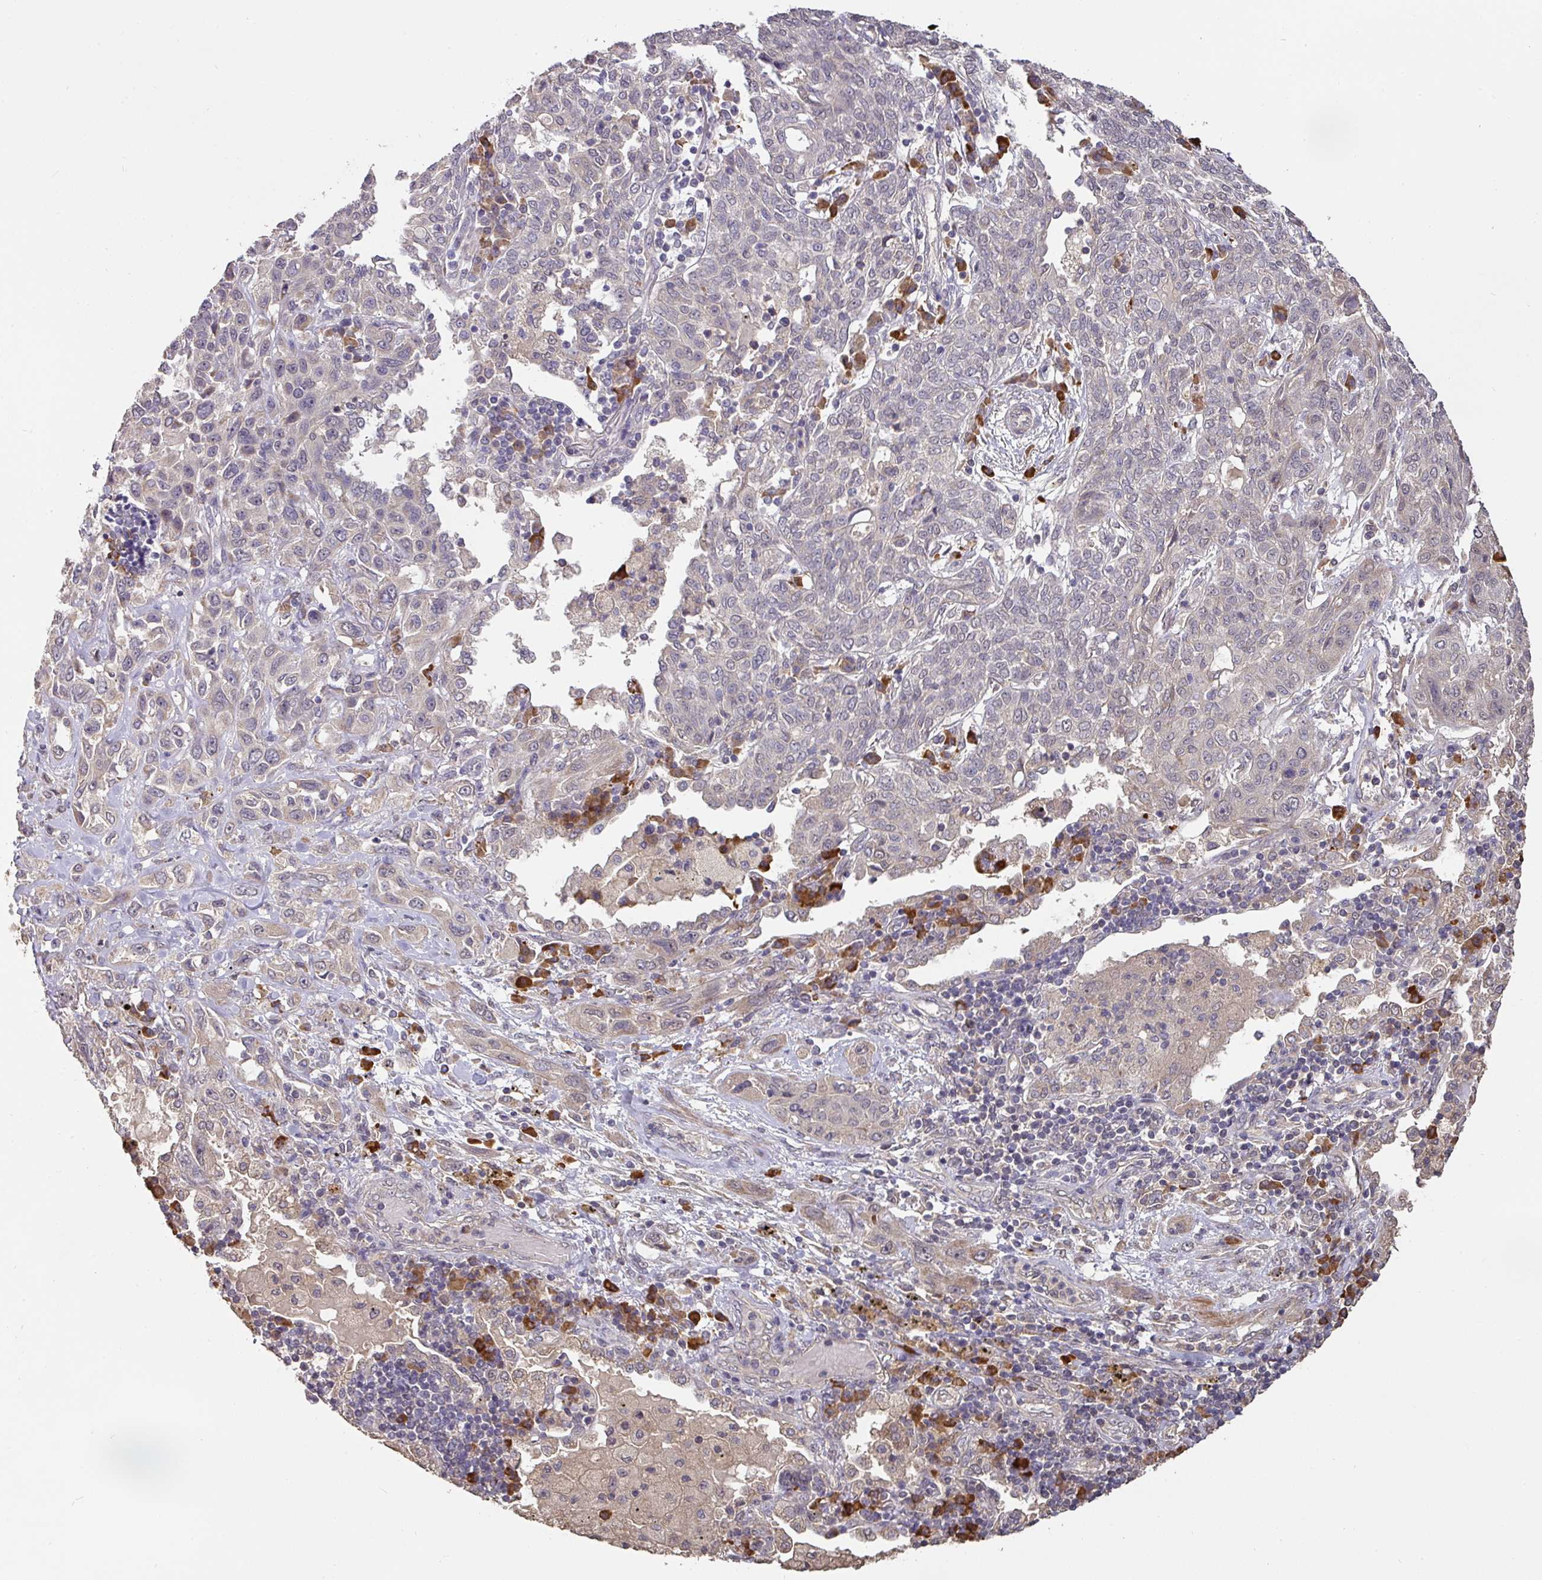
{"staining": {"intensity": "negative", "quantity": "none", "location": "none"}, "tissue": "lung cancer", "cell_type": "Tumor cells", "image_type": "cancer", "snomed": [{"axis": "morphology", "description": "Squamous cell carcinoma, NOS"}, {"axis": "topography", "description": "Lung"}], "caption": "Immunohistochemistry micrograph of human lung cancer stained for a protein (brown), which demonstrates no expression in tumor cells. (DAB IHC visualized using brightfield microscopy, high magnification).", "gene": "ACVR2B", "patient": {"sex": "female", "age": 70}}